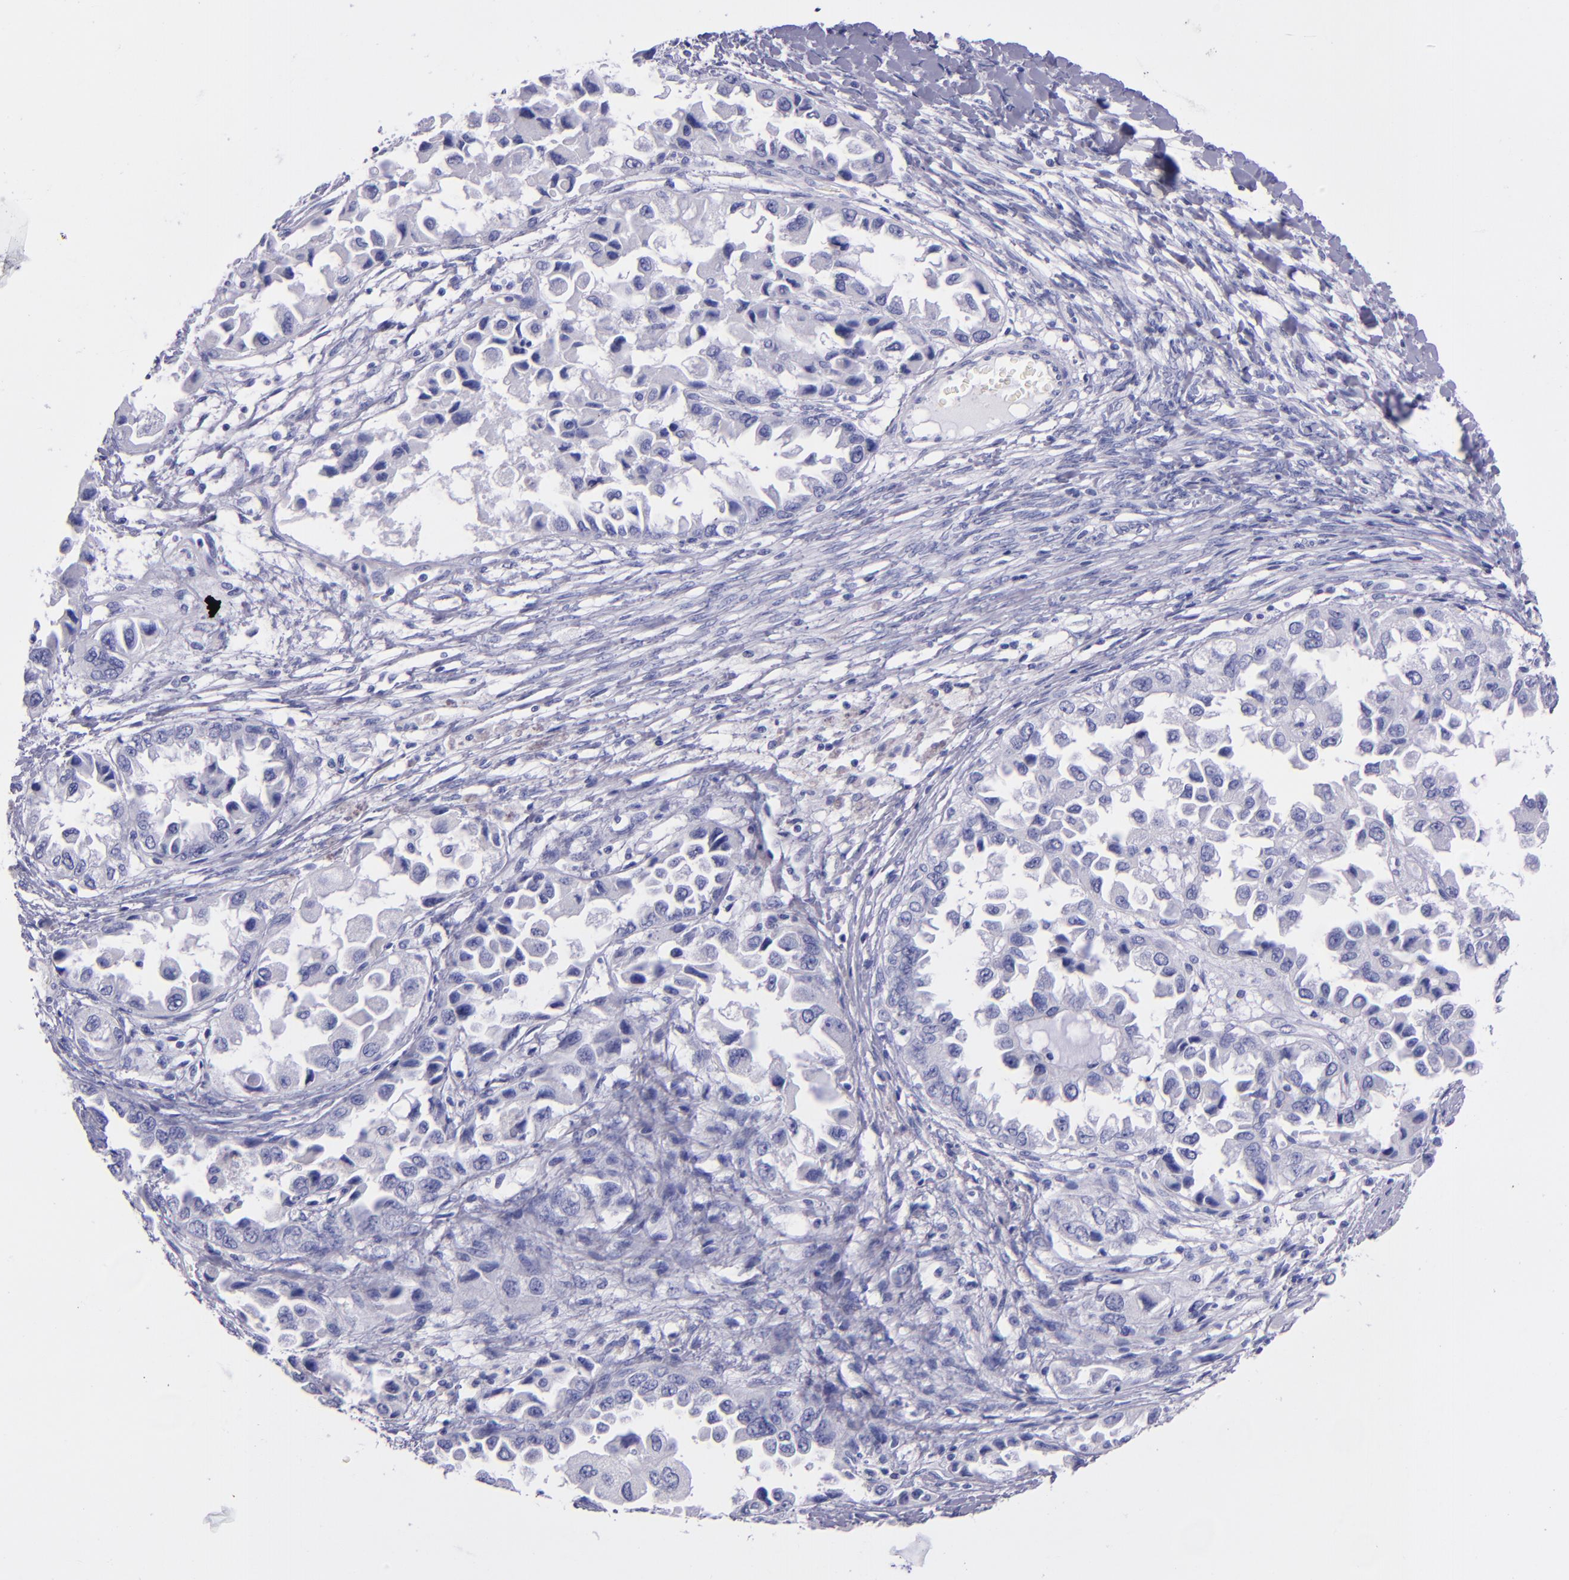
{"staining": {"intensity": "negative", "quantity": "none", "location": "none"}, "tissue": "ovarian cancer", "cell_type": "Tumor cells", "image_type": "cancer", "snomed": [{"axis": "morphology", "description": "Cystadenocarcinoma, serous, NOS"}, {"axis": "topography", "description": "Ovary"}], "caption": "This is a histopathology image of immunohistochemistry (IHC) staining of ovarian cancer, which shows no expression in tumor cells.", "gene": "SFTPA2", "patient": {"sex": "female", "age": 84}}